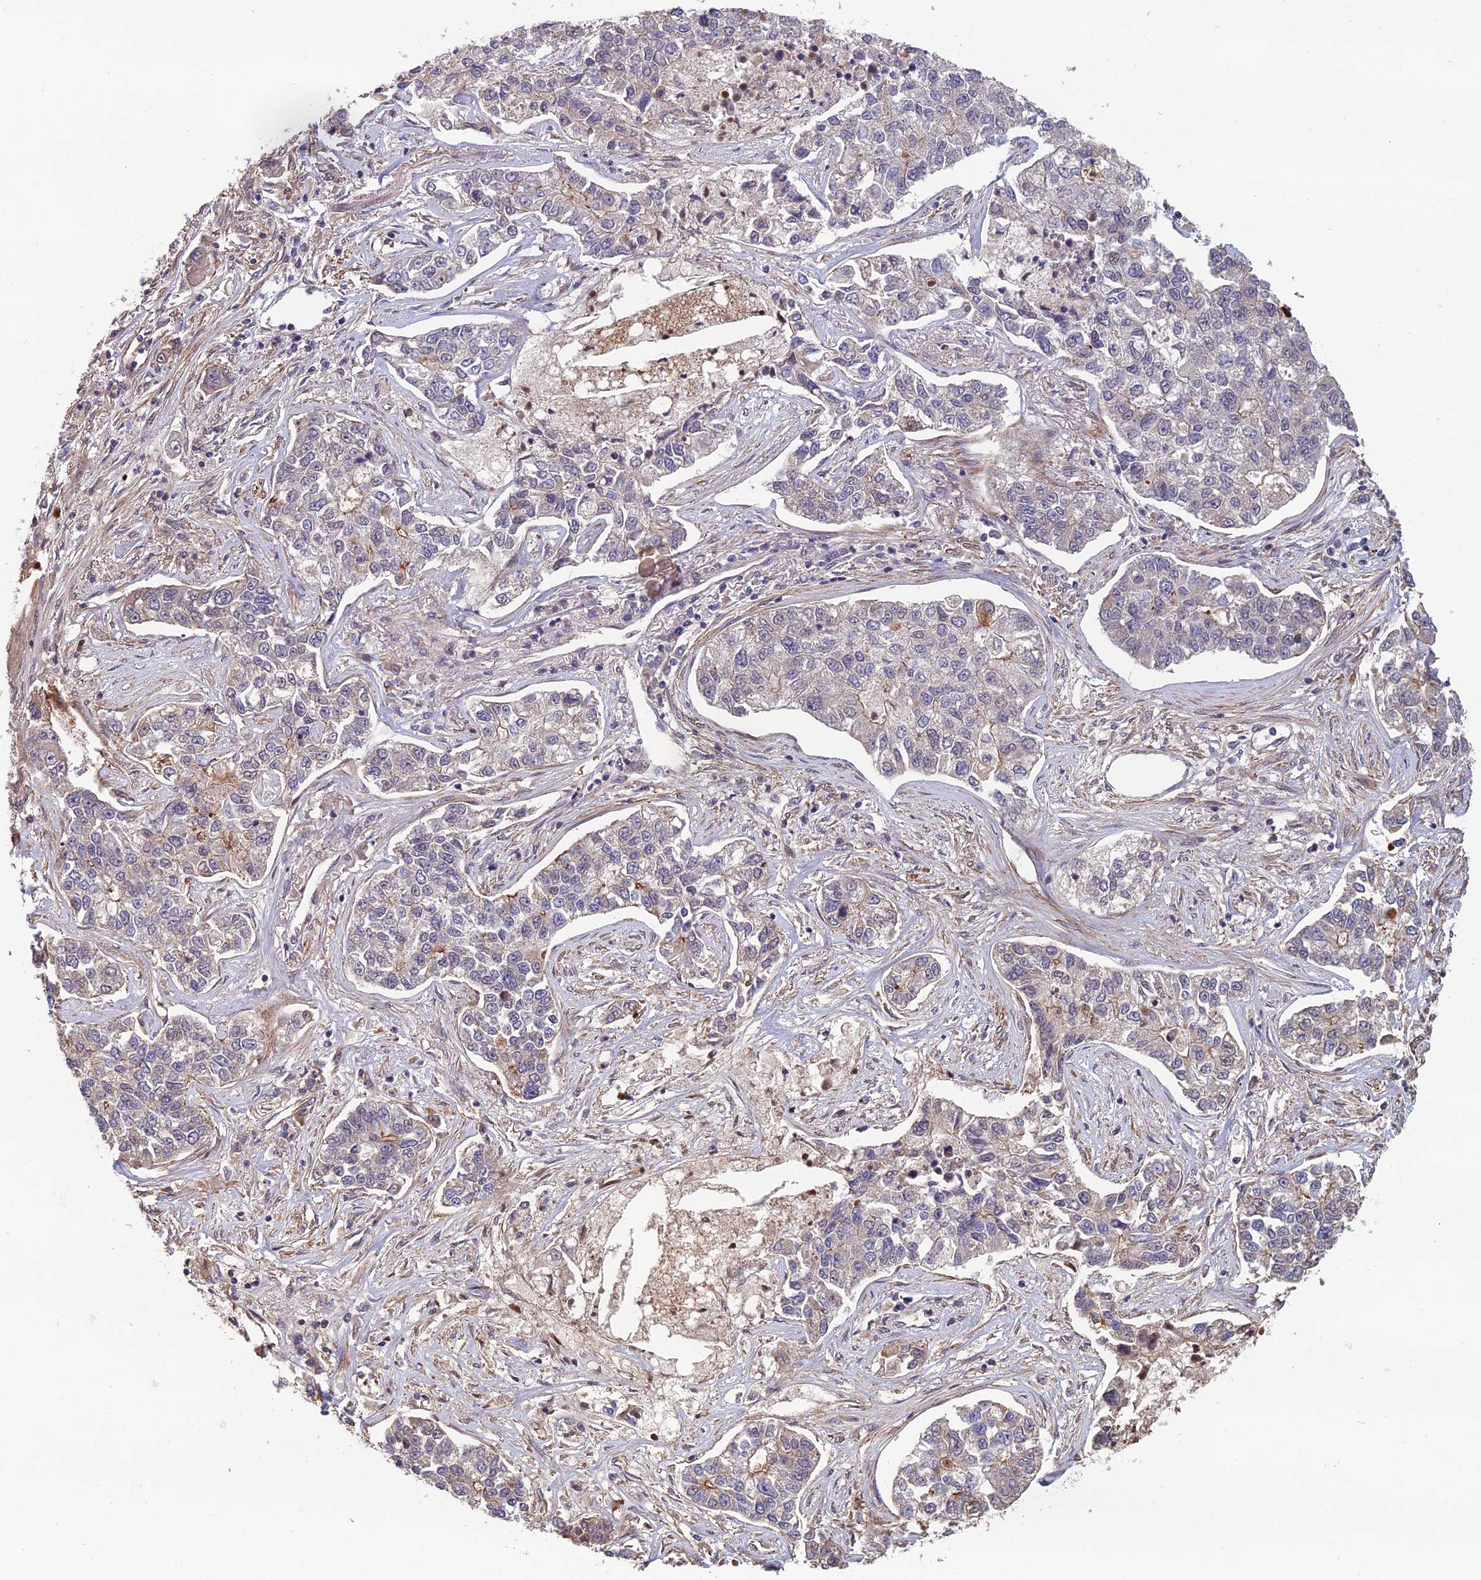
{"staining": {"intensity": "negative", "quantity": "none", "location": "none"}, "tissue": "lung cancer", "cell_type": "Tumor cells", "image_type": "cancer", "snomed": [{"axis": "morphology", "description": "Adenocarcinoma, NOS"}, {"axis": "topography", "description": "Lung"}], "caption": "Immunohistochemistry (IHC) of human lung adenocarcinoma reveals no positivity in tumor cells. The staining was performed using DAB to visualize the protein expression in brown, while the nuclei were stained in blue with hematoxylin (Magnification: 20x).", "gene": "CCDC183", "patient": {"sex": "male", "age": 49}}